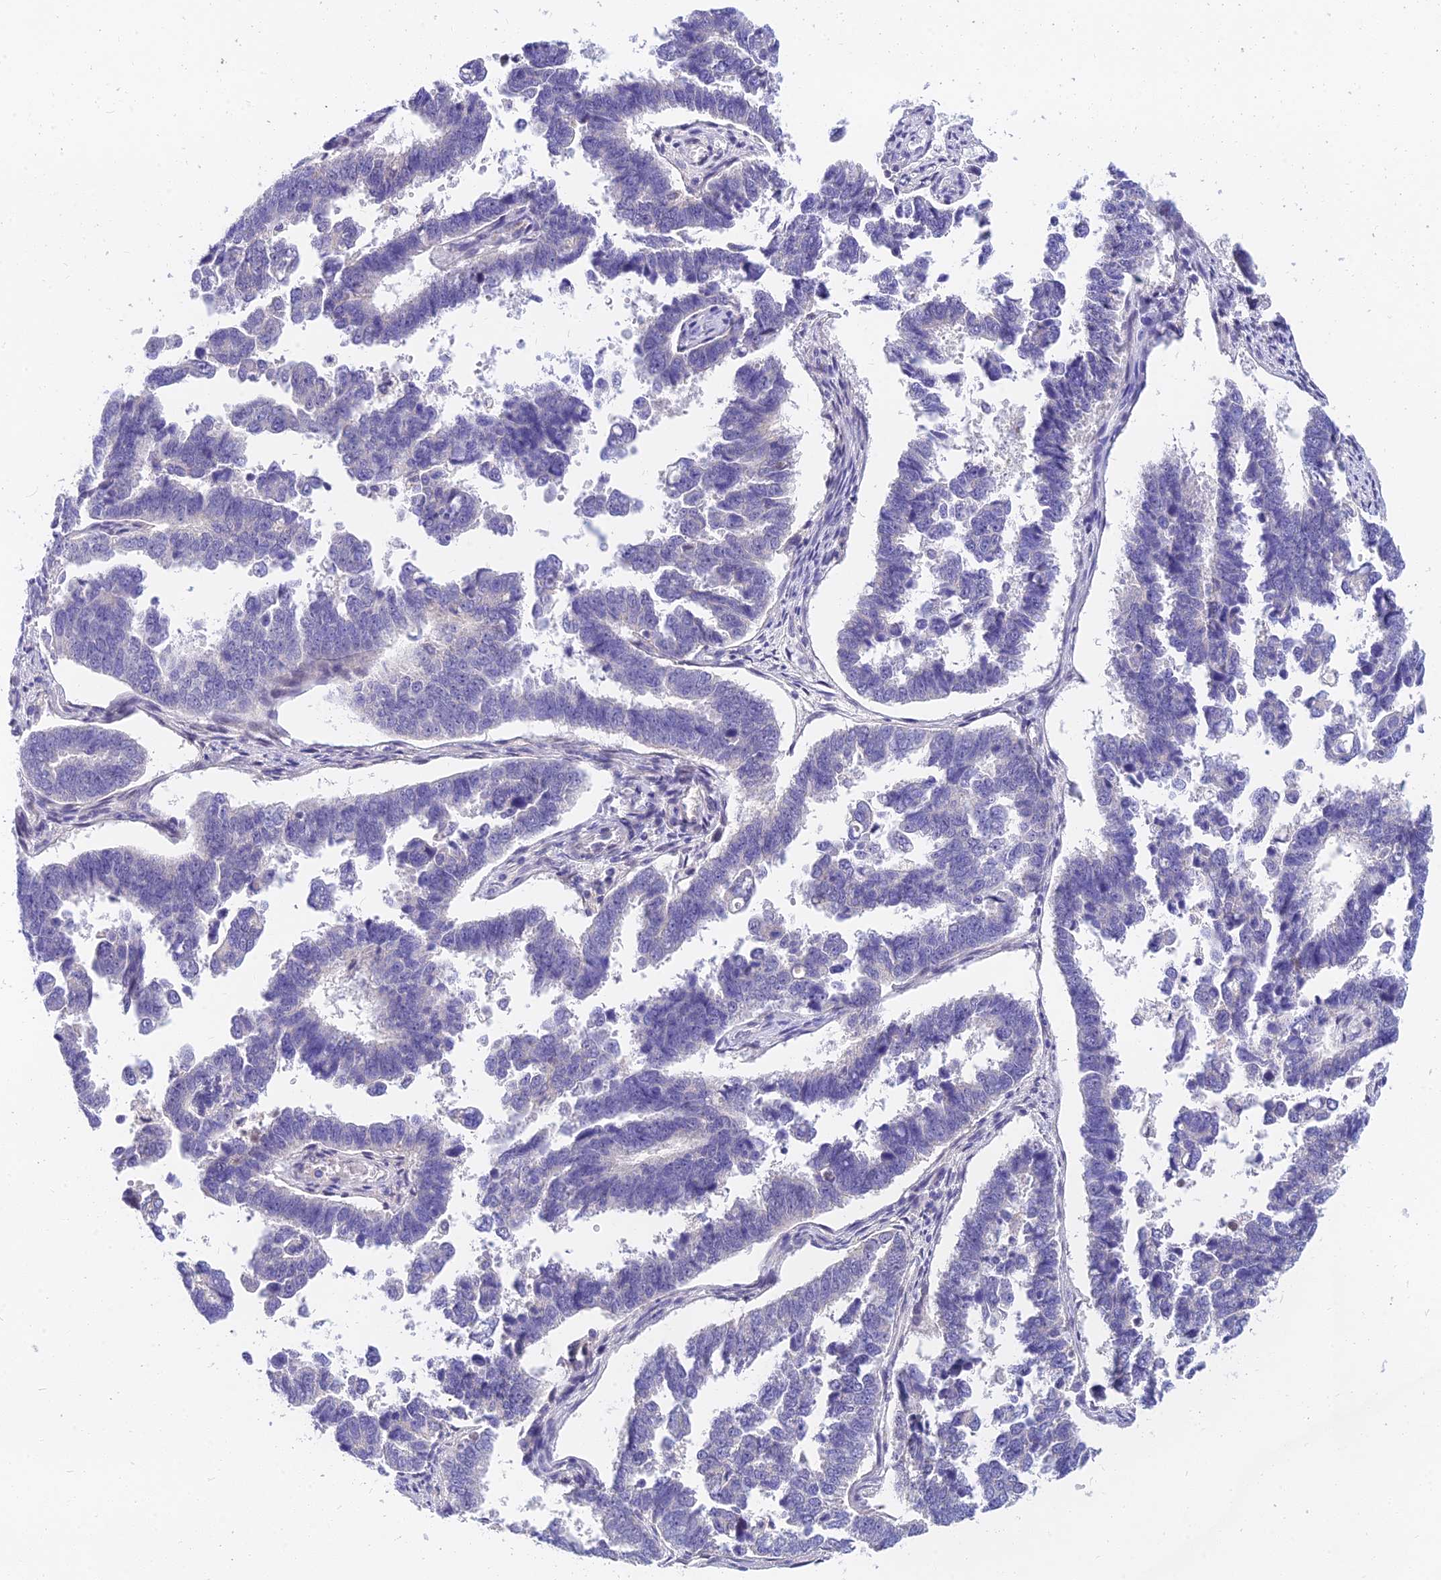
{"staining": {"intensity": "negative", "quantity": "none", "location": "none"}, "tissue": "endometrial cancer", "cell_type": "Tumor cells", "image_type": "cancer", "snomed": [{"axis": "morphology", "description": "Adenocarcinoma, NOS"}, {"axis": "topography", "description": "Endometrium"}], "caption": "This is an IHC histopathology image of endometrial adenocarcinoma. There is no staining in tumor cells.", "gene": "TMEM161B", "patient": {"sex": "female", "age": 75}}